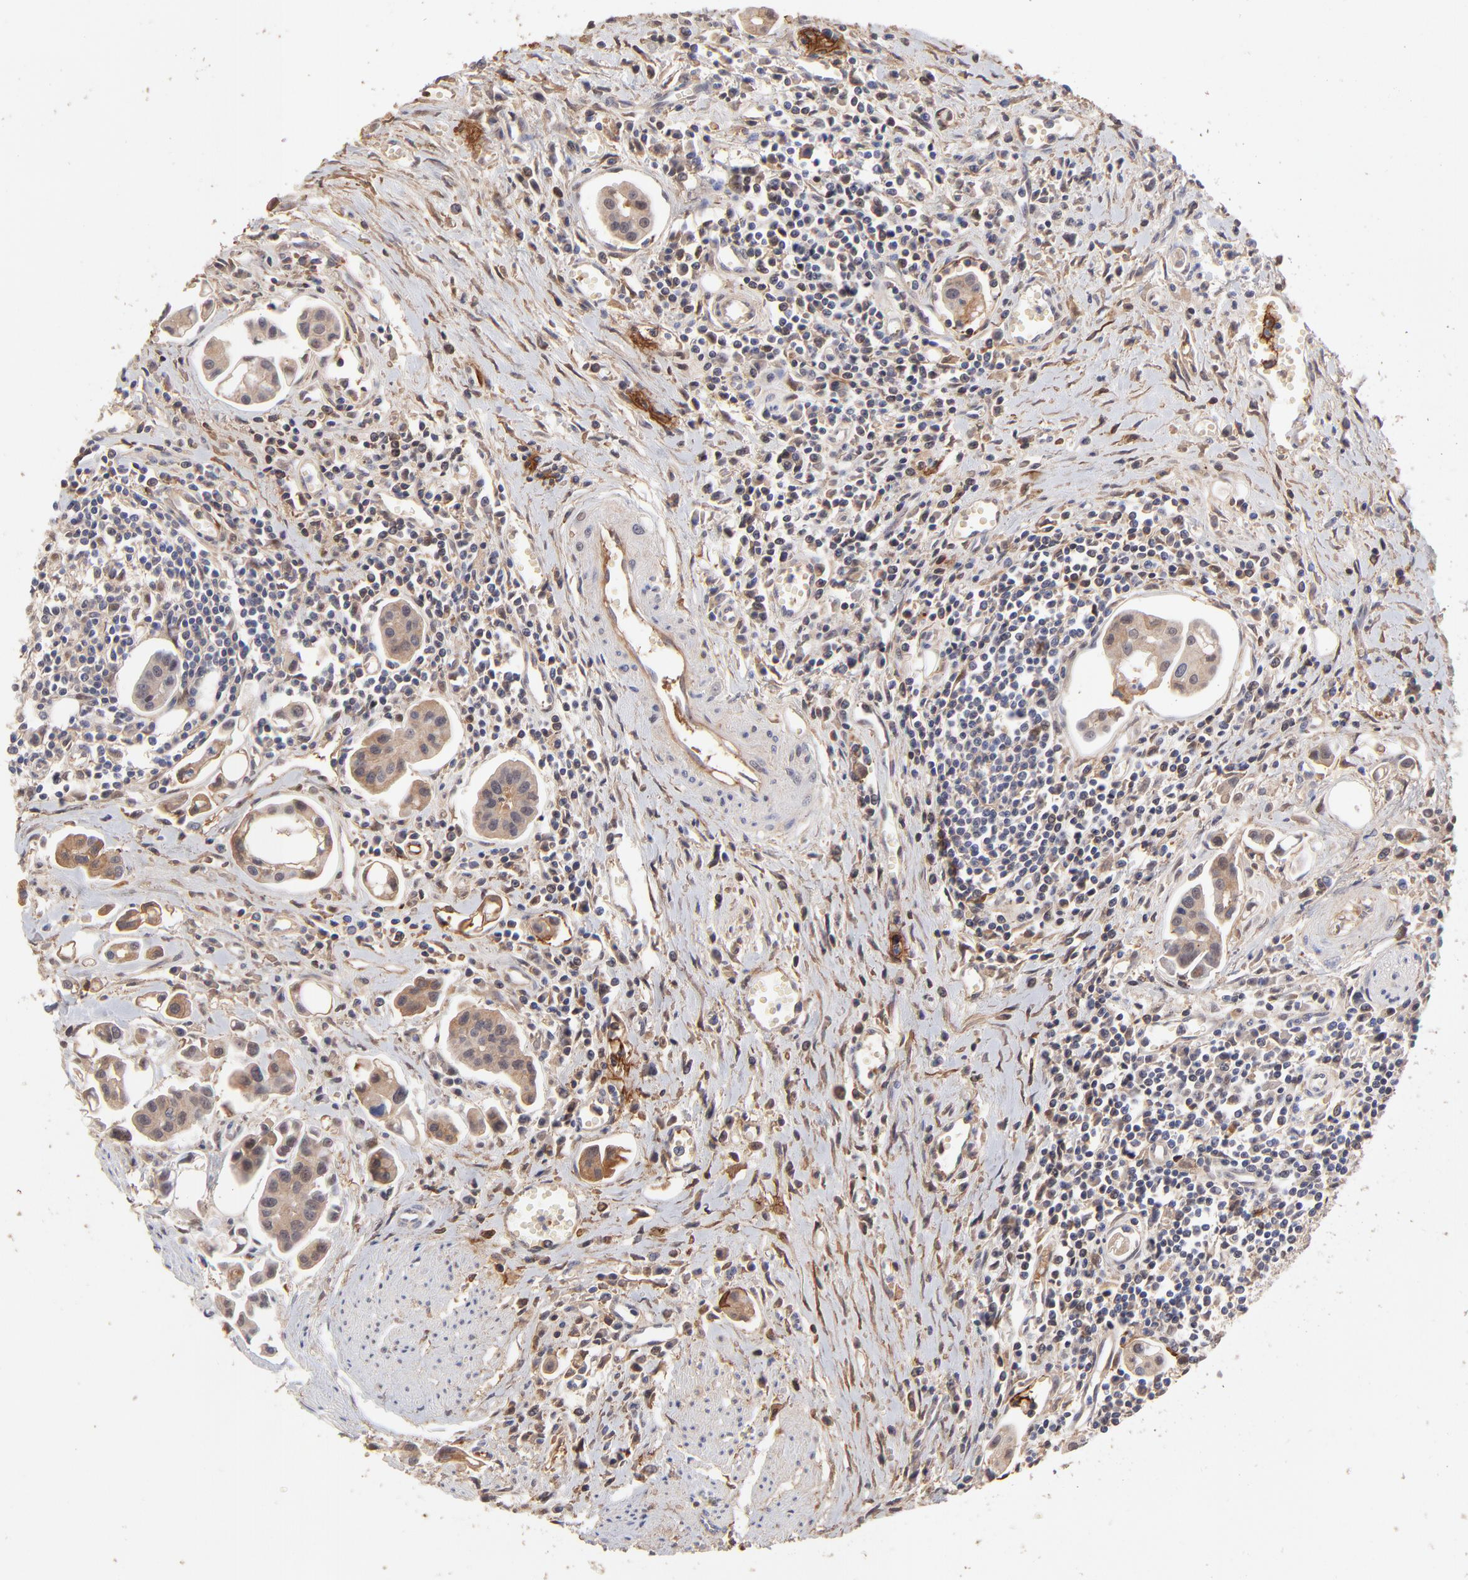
{"staining": {"intensity": "moderate", "quantity": ">75%", "location": "cytoplasmic/membranous,nuclear"}, "tissue": "urothelial cancer", "cell_type": "Tumor cells", "image_type": "cancer", "snomed": [{"axis": "morphology", "description": "Urothelial carcinoma, High grade"}, {"axis": "topography", "description": "Urinary bladder"}], "caption": "A photomicrograph showing moderate cytoplasmic/membranous and nuclear staining in approximately >75% of tumor cells in high-grade urothelial carcinoma, as visualized by brown immunohistochemical staining.", "gene": "PSMD14", "patient": {"sex": "male", "age": 66}}